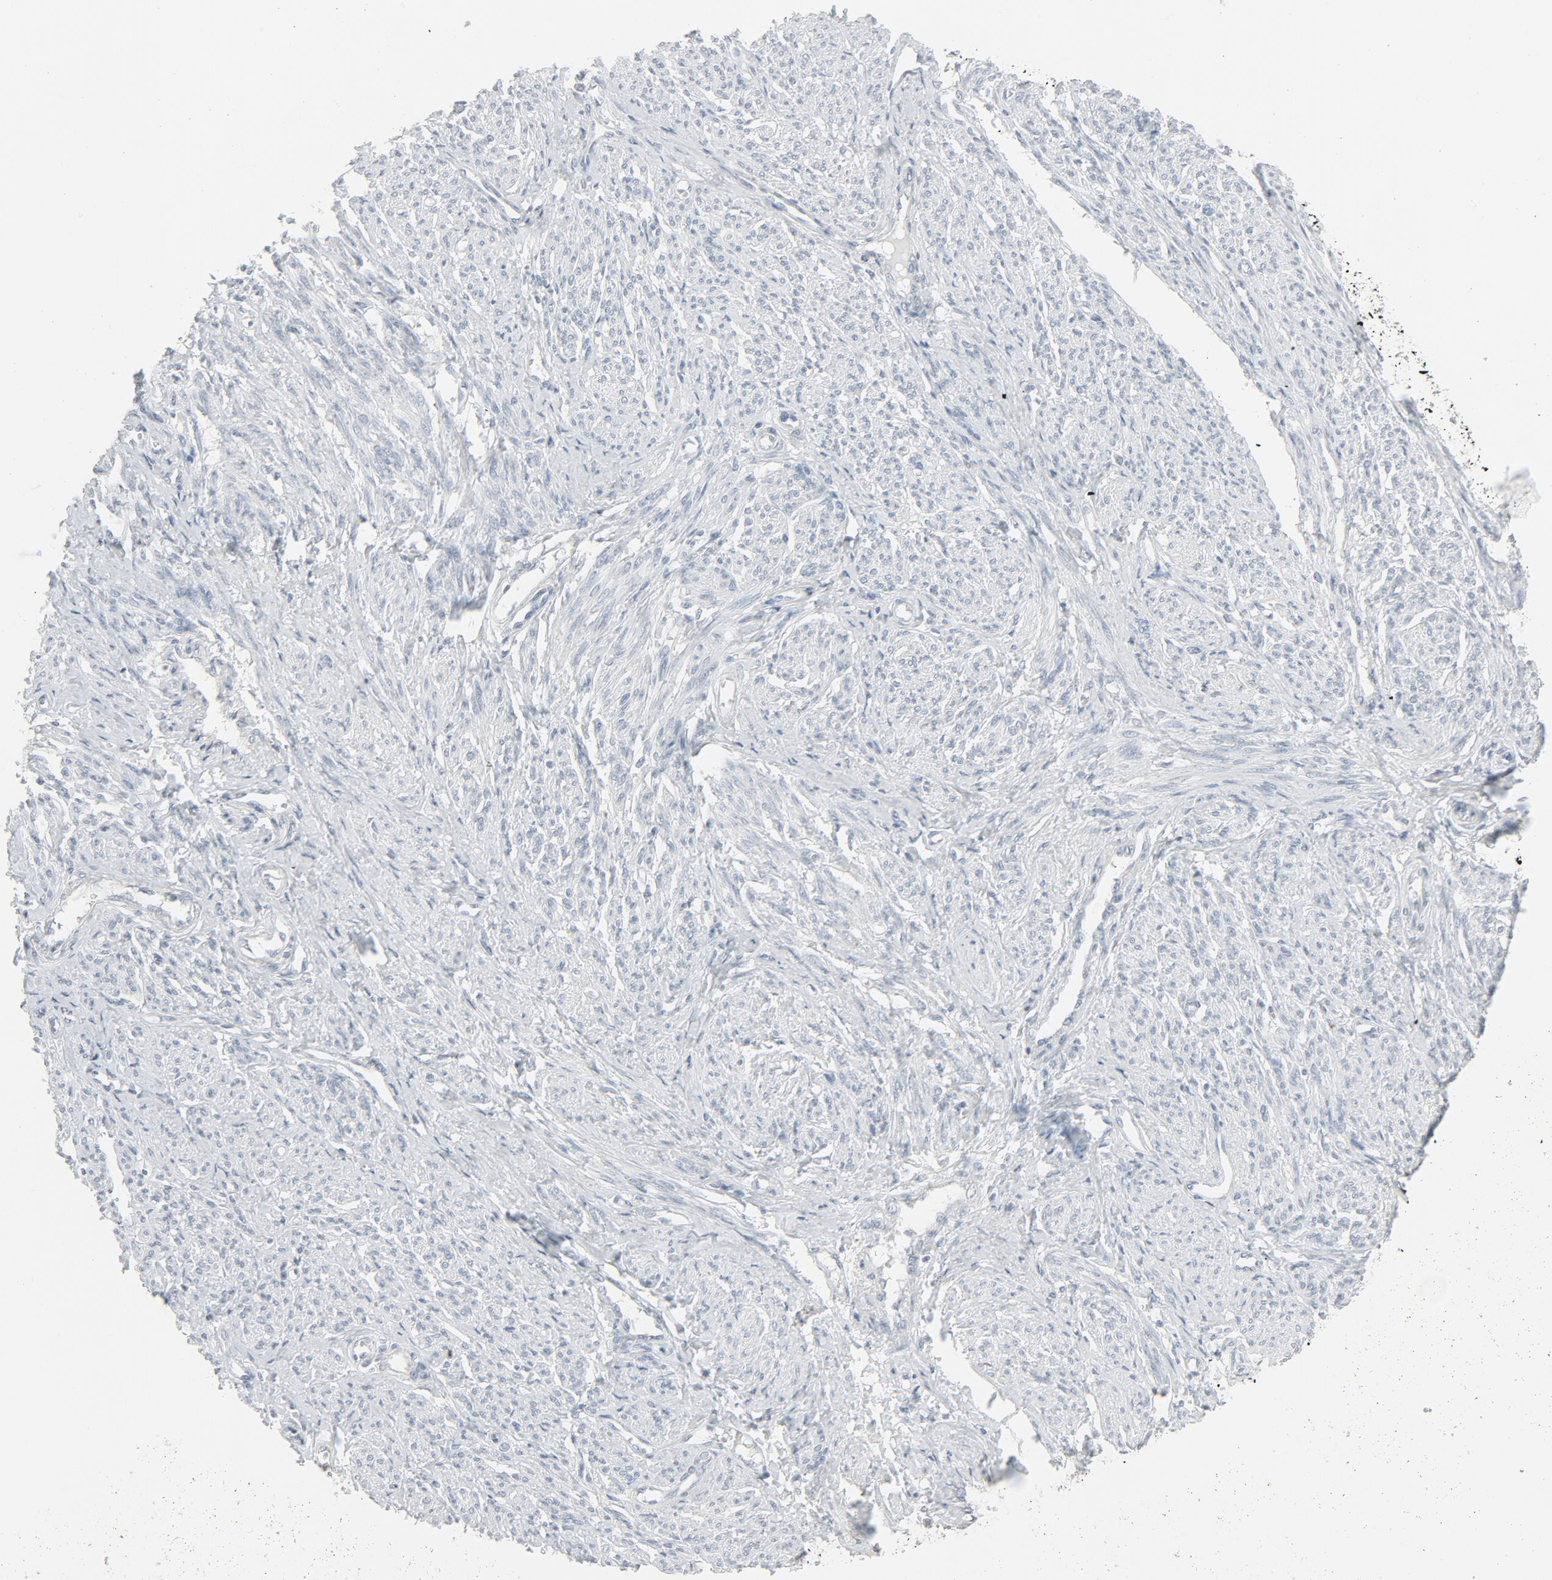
{"staining": {"intensity": "negative", "quantity": "none", "location": "none"}, "tissue": "smooth muscle", "cell_type": "Smooth muscle cells", "image_type": "normal", "snomed": [{"axis": "morphology", "description": "Normal tissue, NOS"}, {"axis": "topography", "description": "Smooth muscle"}], "caption": "An immunohistochemistry (IHC) micrograph of normal smooth muscle is shown. There is no staining in smooth muscle cells of smooth muscle.", "gene": "FGFR3", "patient": {"sex": "female", "age": 65}}